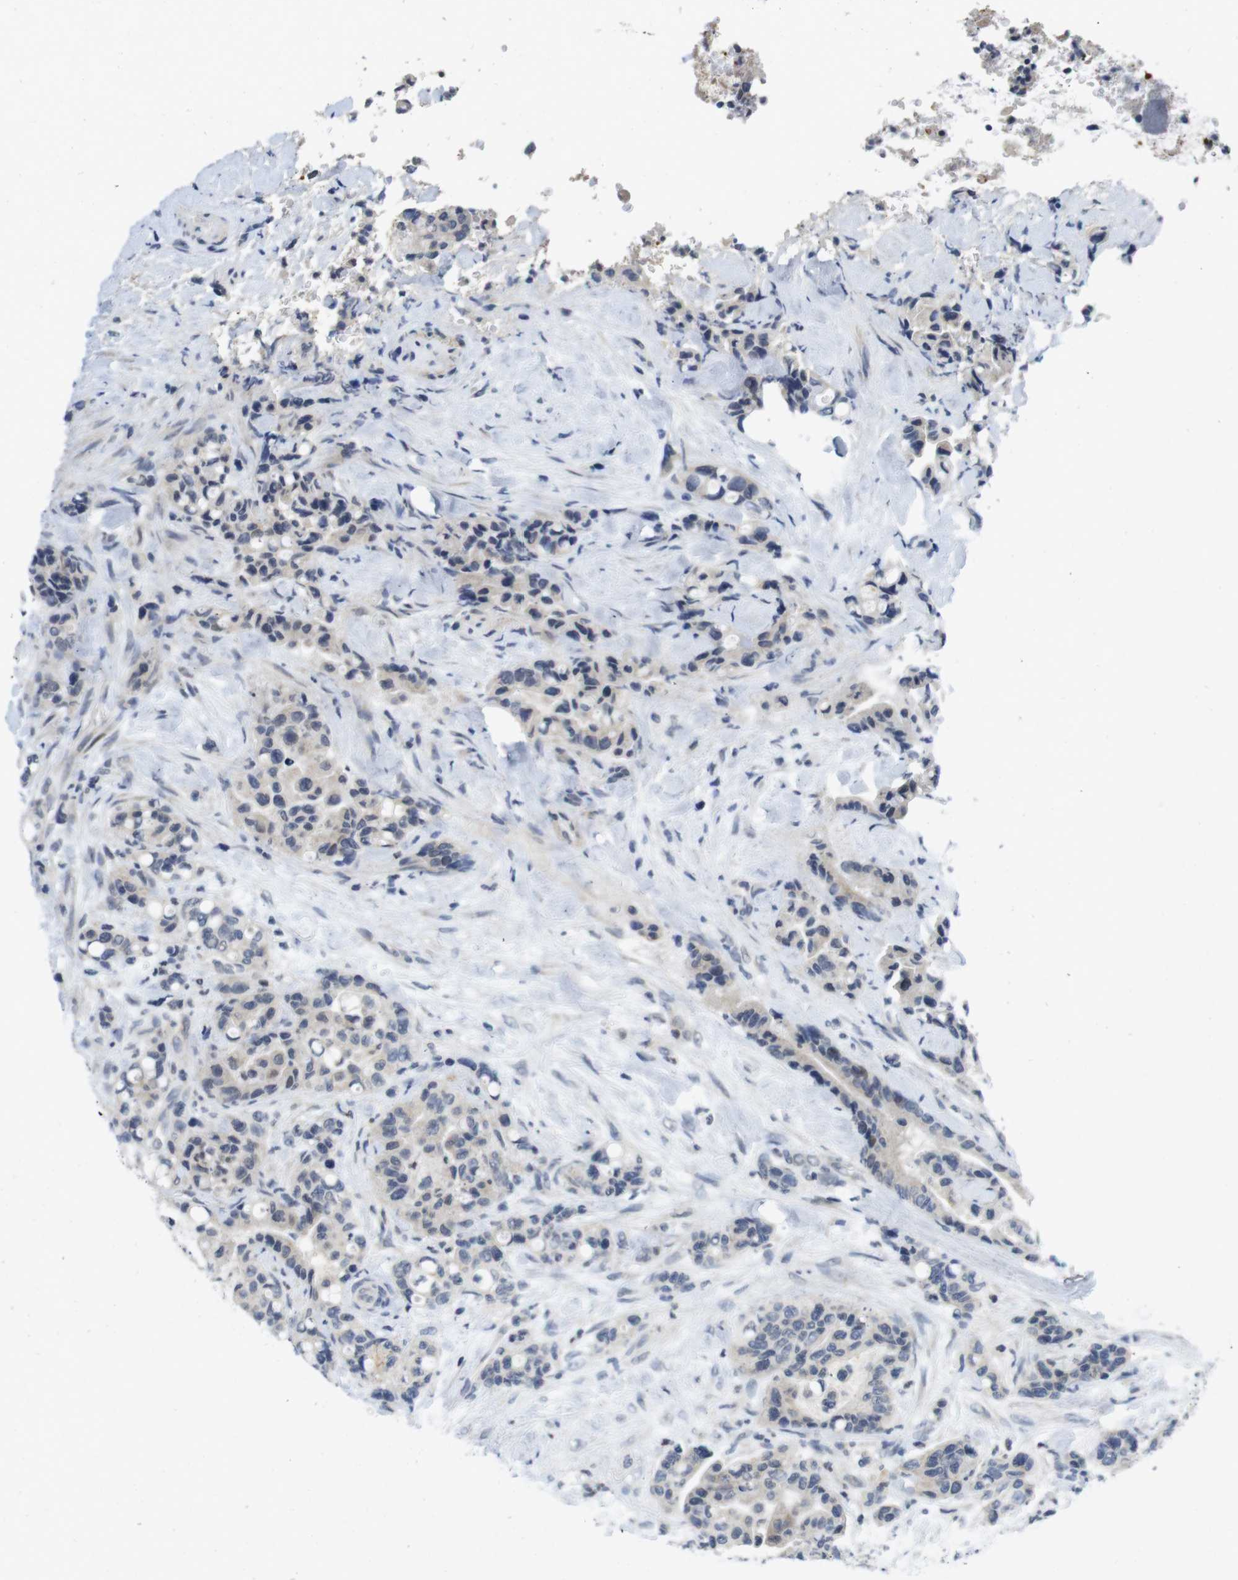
{"staining": {"intensity": "strong", "quantity": "<25%", "location": "cytoplasmic/membranous,nuclear"}, "tissue": "colorectal cancer", "cell_type": "Tumor cells", "image_type": "cancer", "snomed": [{"axis": "morphology", "description": "Normal tissue, NOS"}, {"axis": "morphology", "description": "Adenocarcinoma, NOS"}, {"axis": "topography", "description": "Colon"}], "caption": "High-magnification brightfield microscopy of colorectal cancer stained with DAB (brown) and counterstained with hematoxylin (blue). tumor cells exhibit strong cytoplasmic/membranous and nuclear staining is seen in approximately<25% of cells.", "gene": "SKP2", "patient": {"sex": "male", "age": 82}}